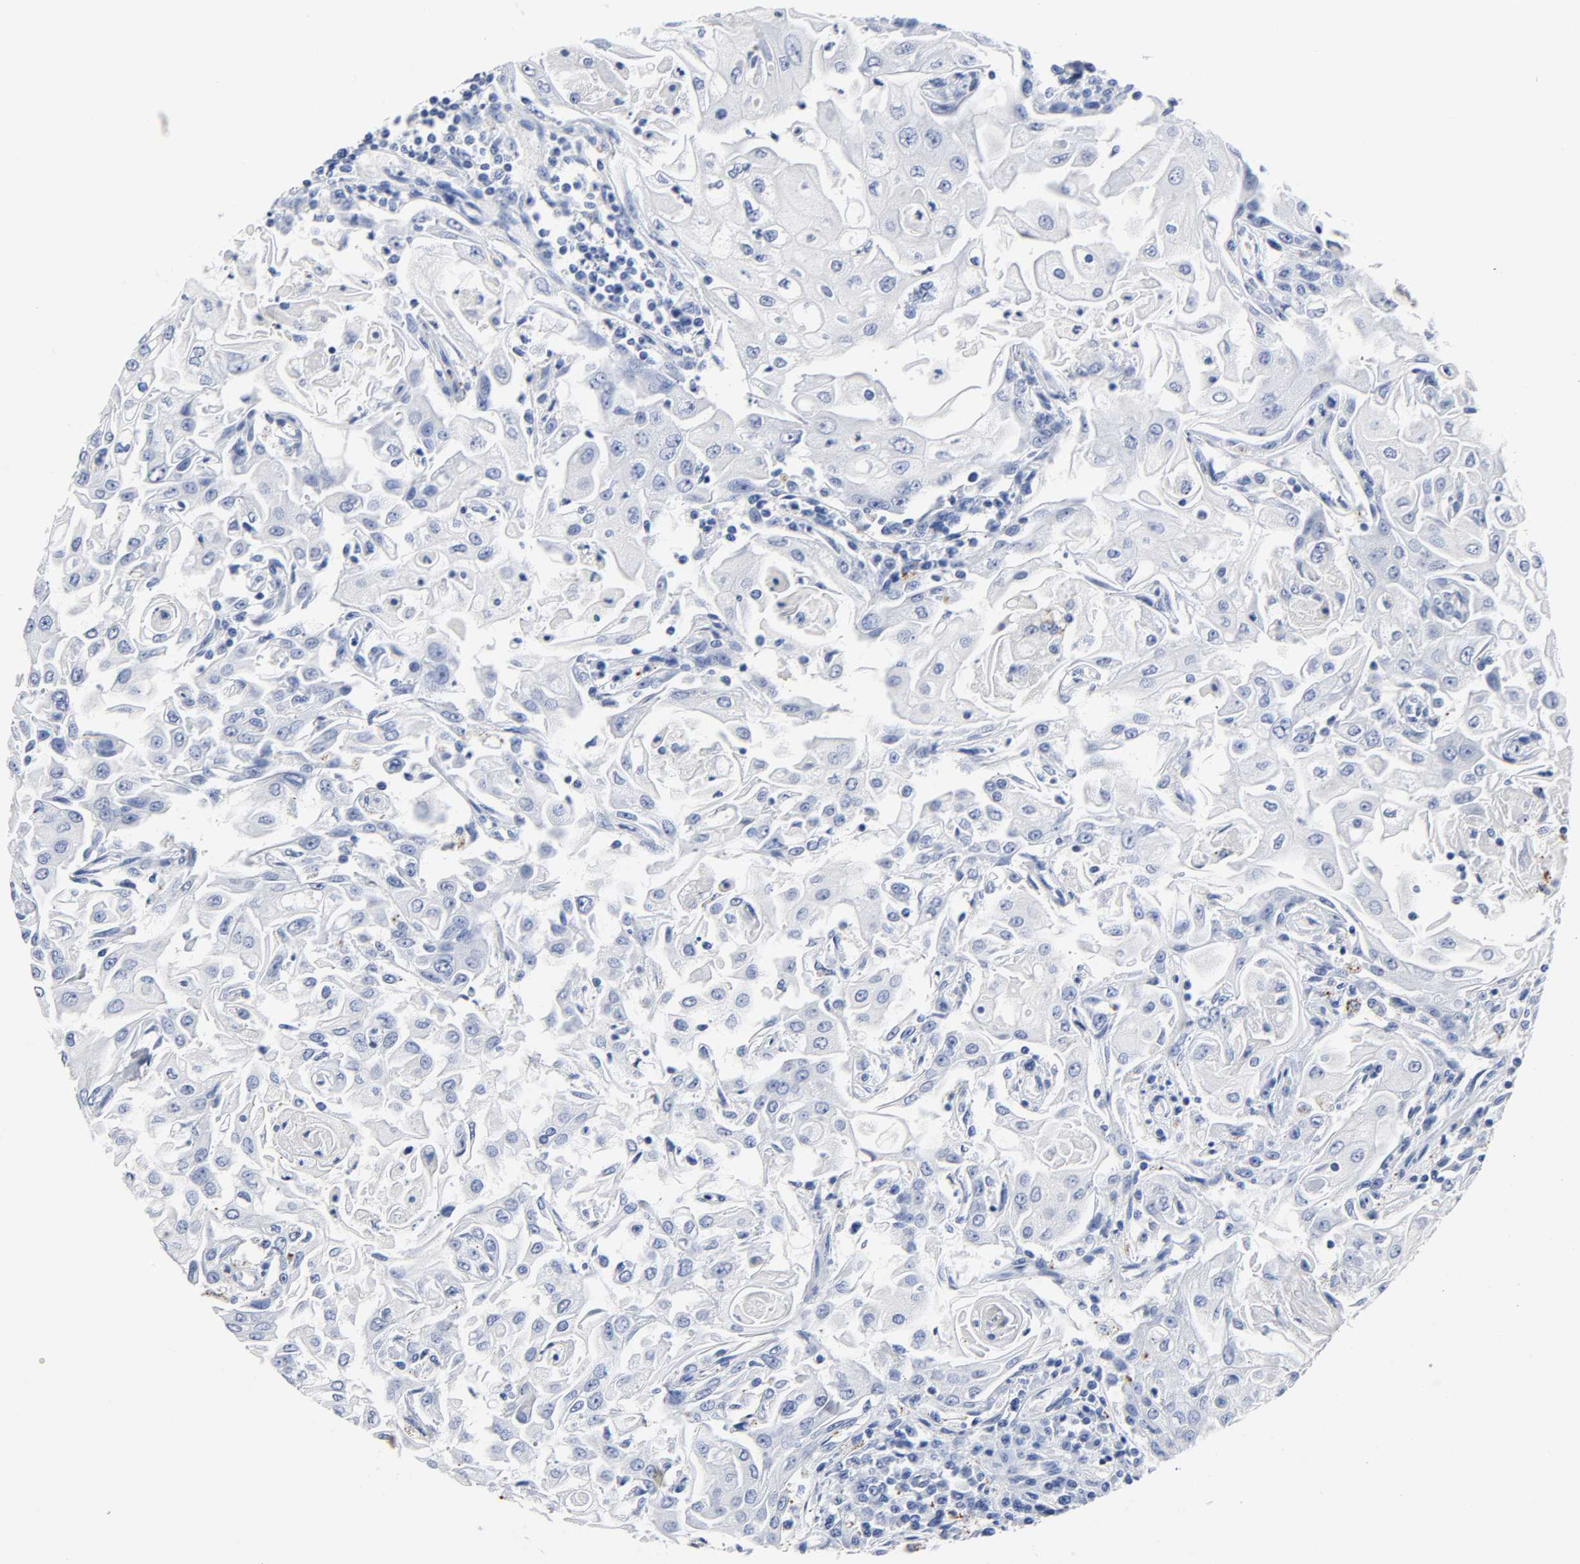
{"staining": {"intensity": "negative", "quantity": "none", "location": "none"}, "tissue": "head and neck cancer", "cell_type": "Tumor cells", "image_type": "cancer", "snomed": [{"axis": "morphology", "description": "Squamous cell carcinoma, NOS"}, {"axis": "topography", "description": "Oral tissue"}, {"axis": "topography", "description": "Head-Neck"}], "caption": "Tumor cells show no significant protein staining in head and neck cancer (squamous cell carcinoma).", "gene": "PLP1", "patient": {"sex": "female", "age": 76}}